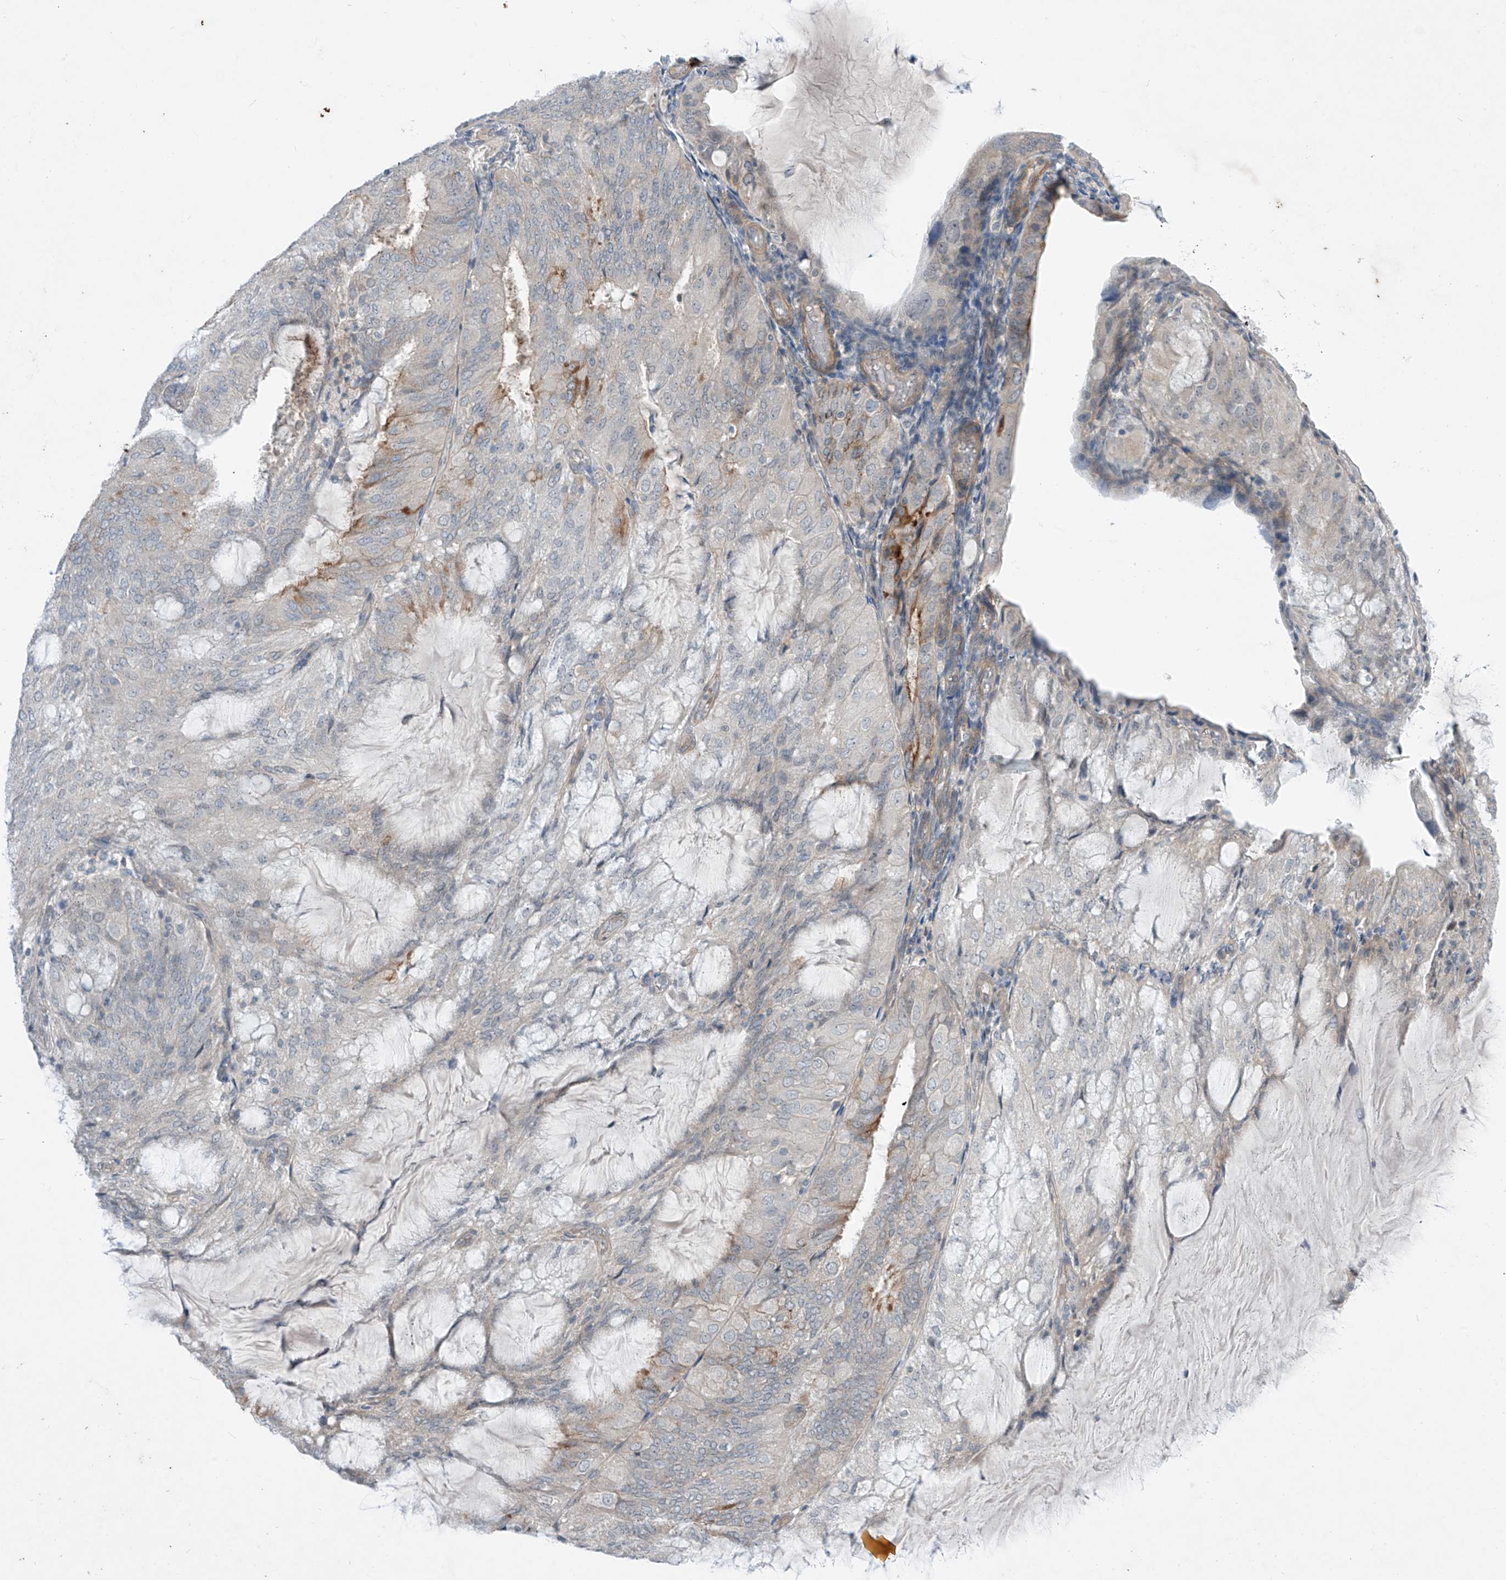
{"staining": {"intensity": "moderate", "quantity": "<25%", "location": "cytoplasmic/membranous"}, "tissue": "endometrial cancer", "cell_type": "Tumor cells", "image_type": "cancer", "snomed": [{"axis": "morphology", "description": "Adenocarcinoma, NOS"}, {"axis": "topography", "description": "Endometrium"}], "caption": "Endometrial cancer tissue demonstrates moderate cytoplasmic/membranous expression in approximately <25% of tumor cells", "gene": "ABLIM2", "patient": {"sex": "female", "age": 81}}